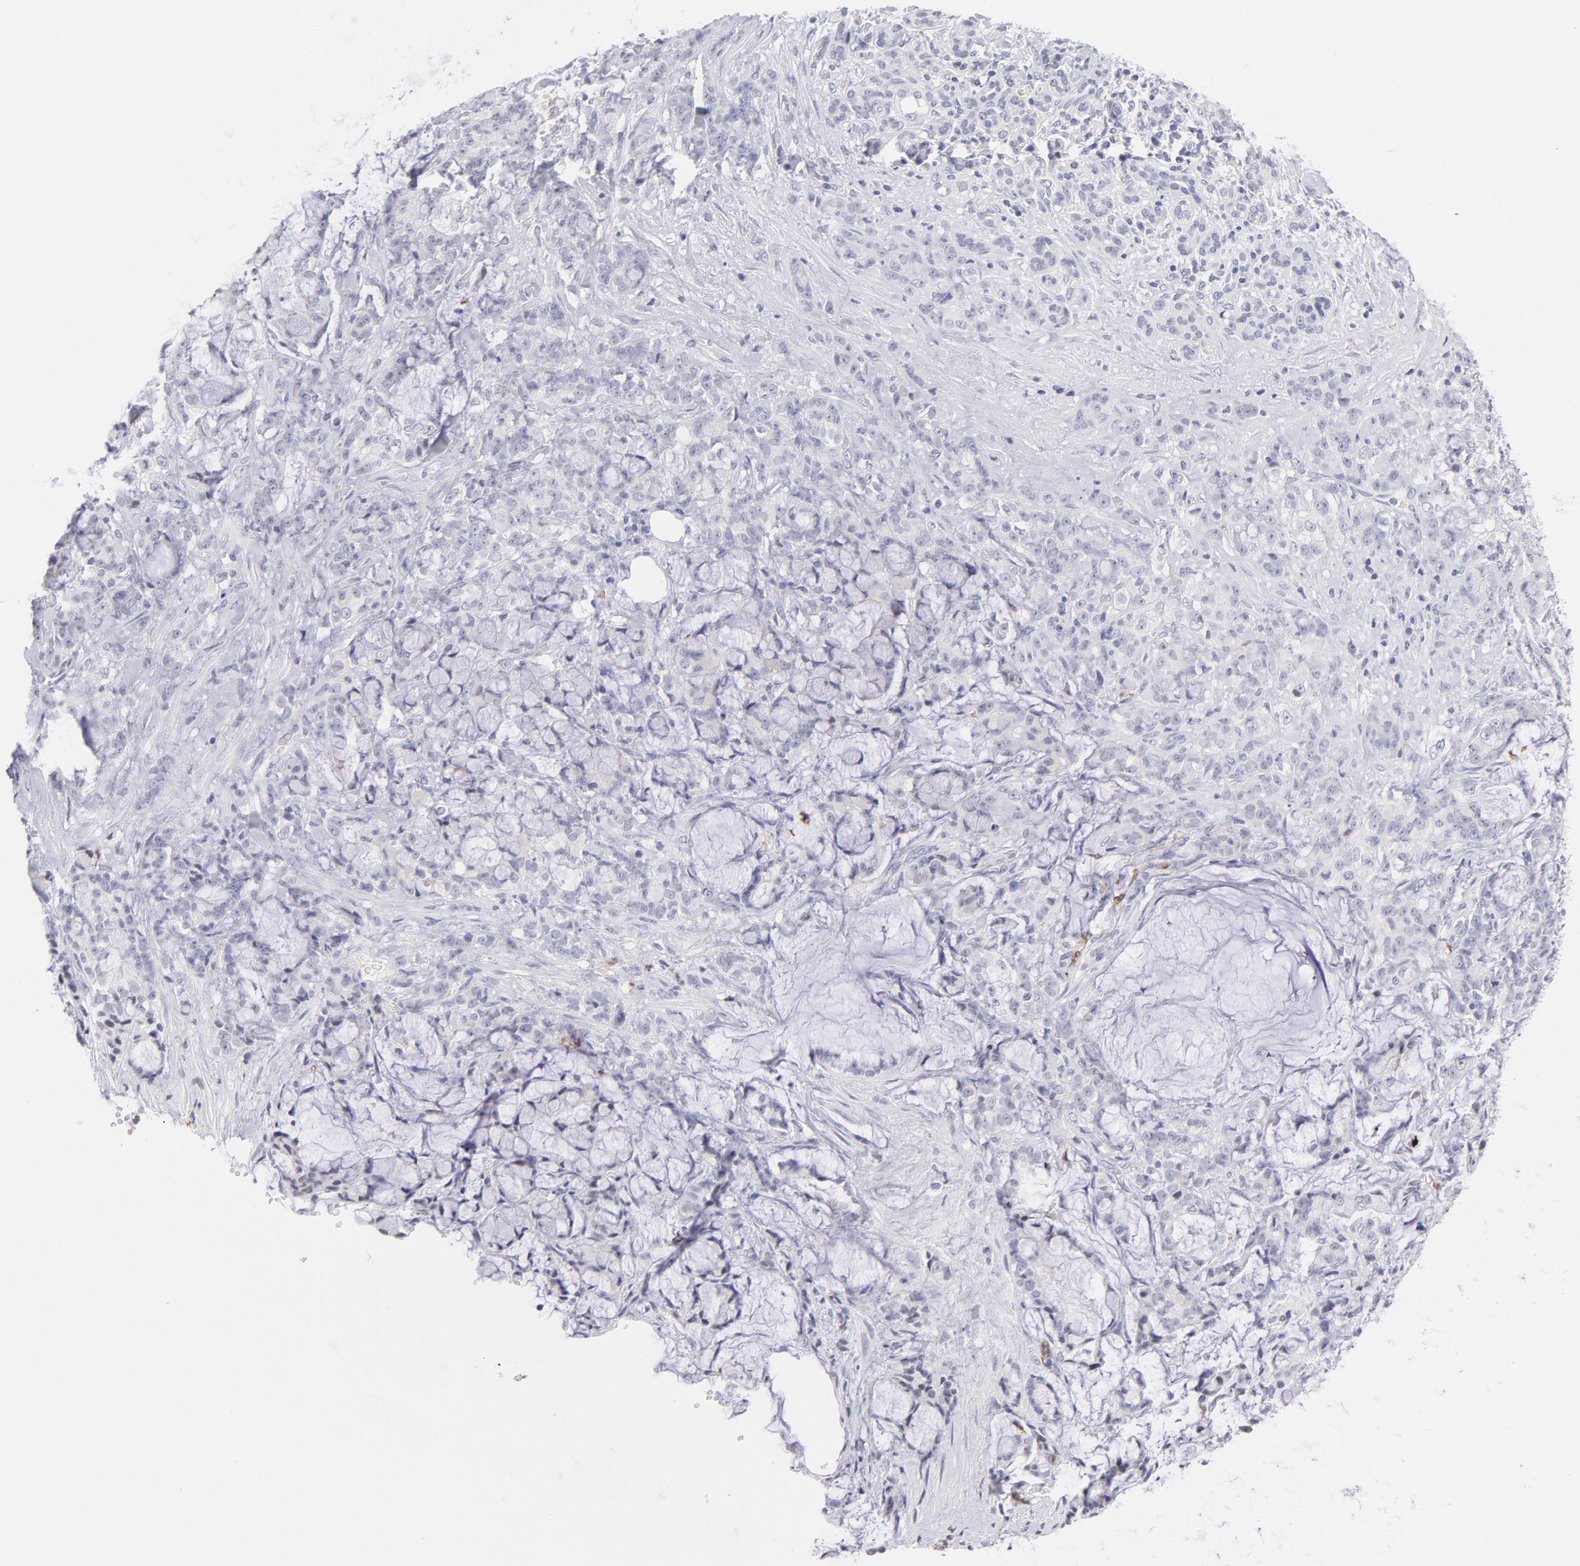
{"staining": {"intensity": "negative", "quantity": "none", "location": "none"}, "tissue": "pancreatic cancer", "cell_type": "Tumor cells", "image_type": "cancer", "snomed": [{"axis": "morphology", "description": "Adenocarcinoma, NOS"}, {"axis": "topography", "description": "Pancreas"}], "caption": "DAB immunohistochemical staining of pancreatic cancer (adenocarcinoma) reveals no significant positivity in tumor cells.", "gene": "LTB4R", "patient": {"sex": "female", "age": 73}}